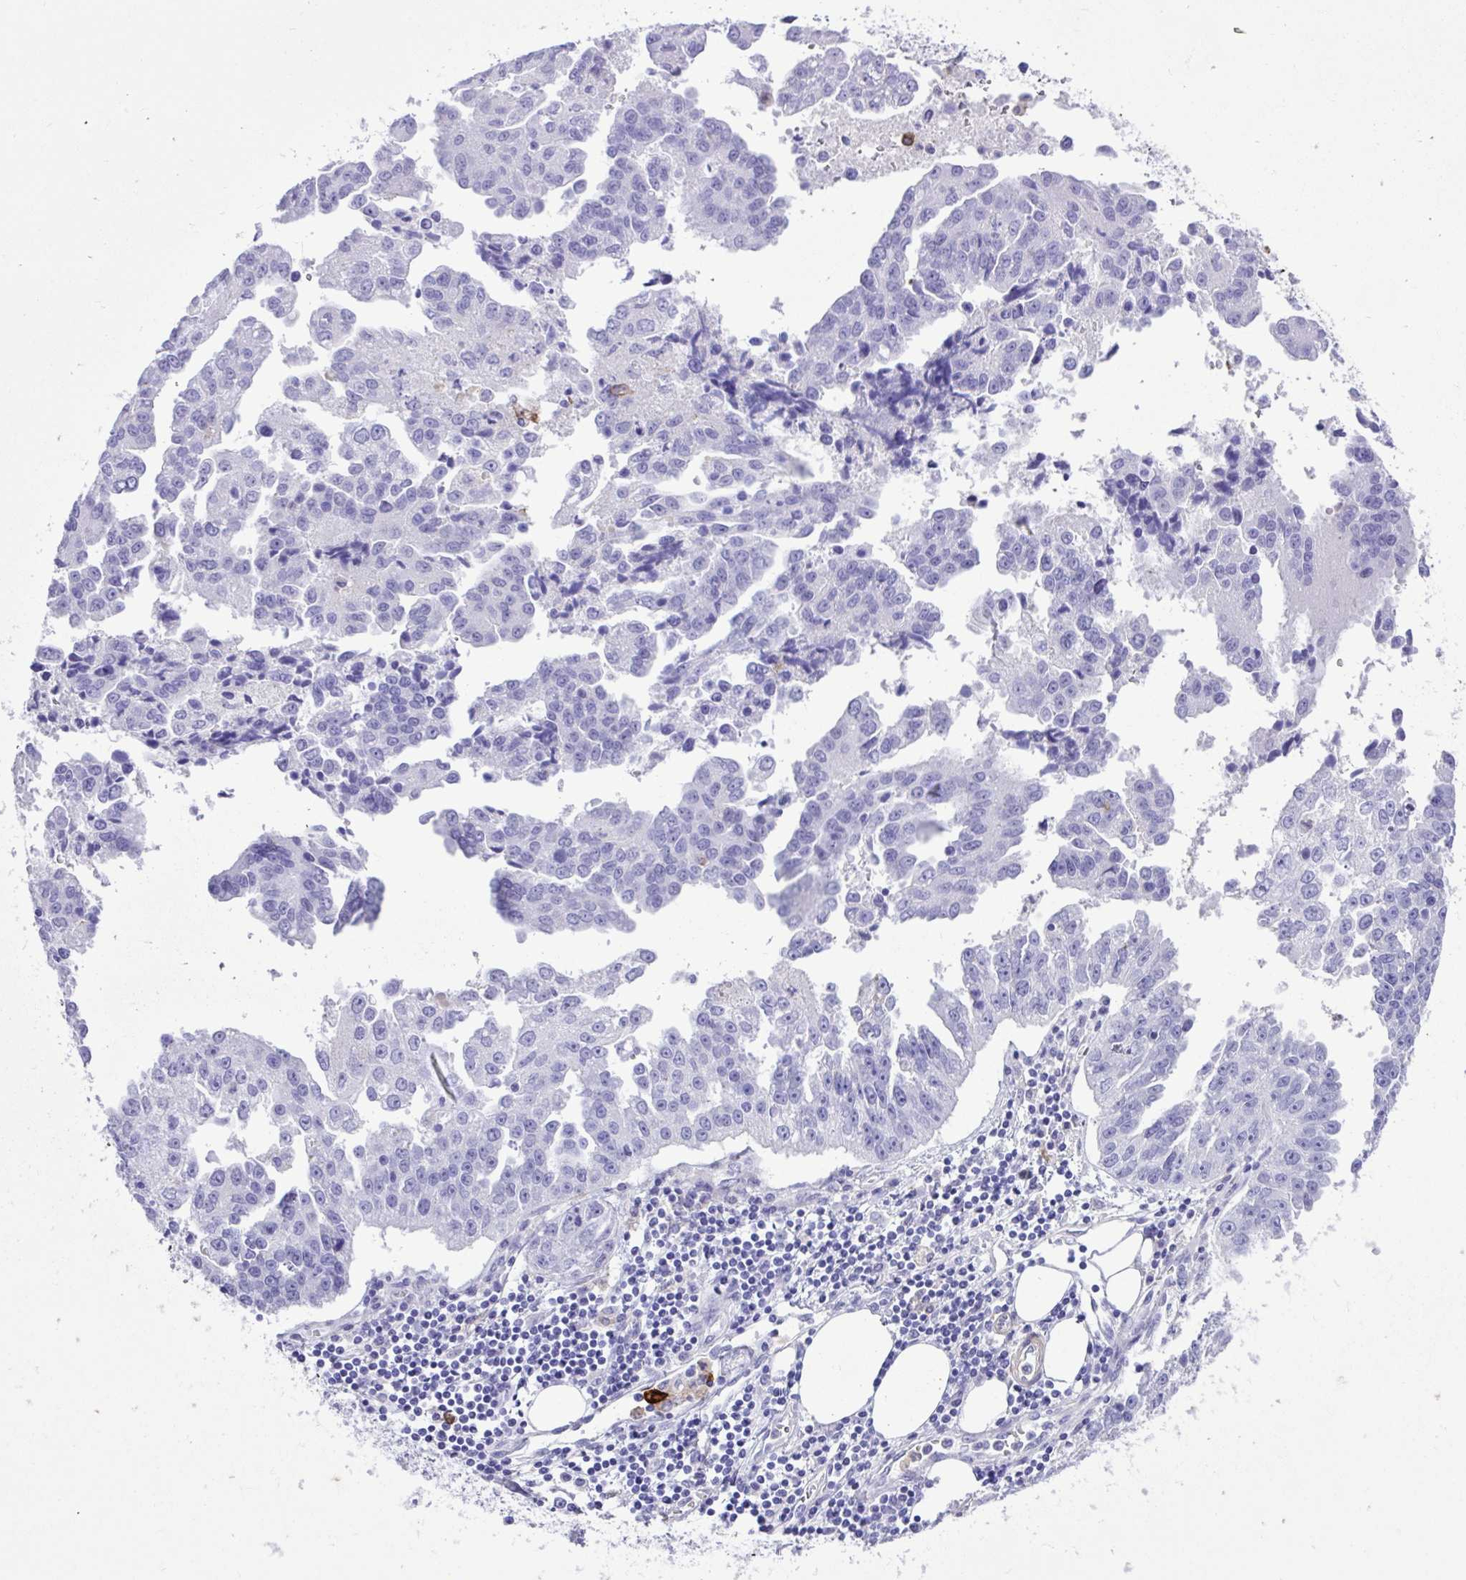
{"staining": {"intensity": "negative", "quantity": "none", "location": "none"}, "tissue": "ovarian cancer", "cell_type": "Tumor cells", "image_type": "cancer", "snomed": [{"axis": "morphology", "description": "Cystadenocarcinoma, serous, NOS"}, {"axis": "topography", "description": "Ovary"}], "caption": "Tumor cells show no significant protein positivity in ovarian cancer (serous cystadenocarcinoma).", "gene": "TLR7", "patient": {"sex": "female", "age": 75}}